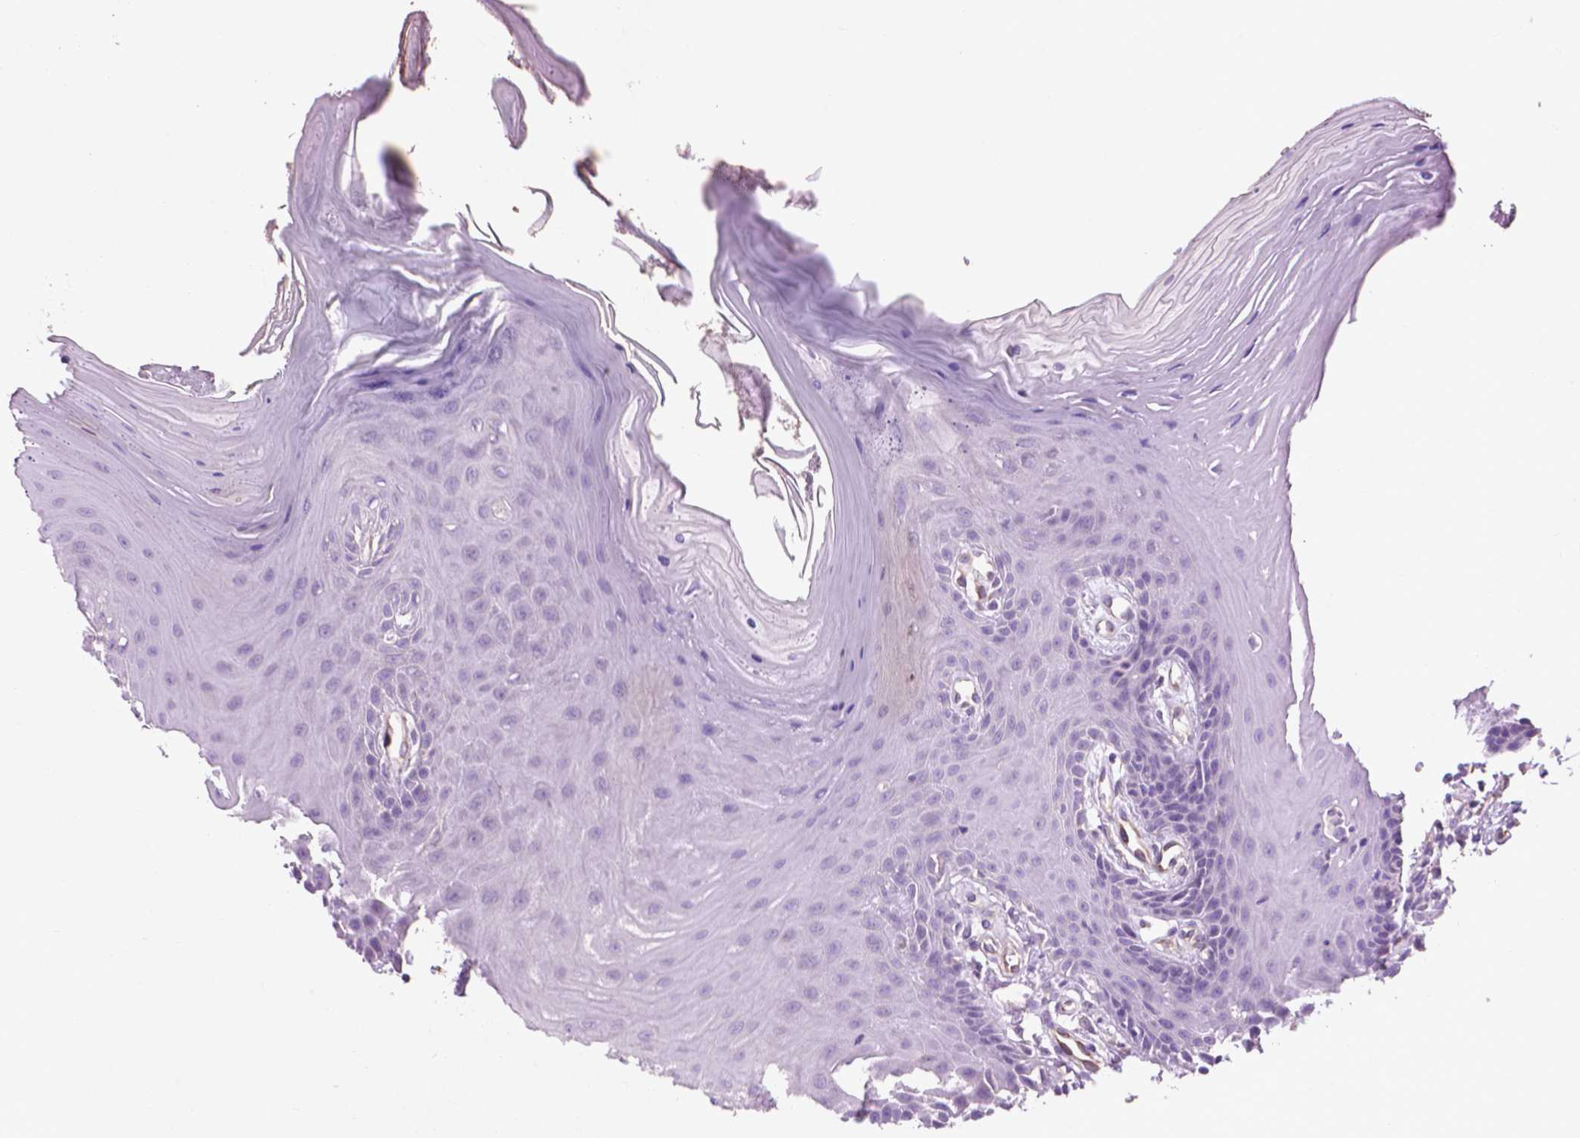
{"staining": {"intensity": "negative", "quantity": "none", "location": "none"}, "tissue": "oral mucosa", "cell_type": "Squamous epithelial cells", "image_type": "normal", "snomed": [{"axis": "morphology", "description": "Normal tissue, NOS"}, {"axis": "morphology", "description": "Normal morphology"}, {"axis": "topography", "description": "Oral tissue"}], "caption": "Squamous epithelial cells show no significant positivity in benign oral mucosa. (DAB (3,3'-diaminobenzidine) immunohistochemistry (IHC) visualized using brightfield microscopy, high magnification).", "gene": "KRT73", "patient": {"sex": "female", "age": 76}}